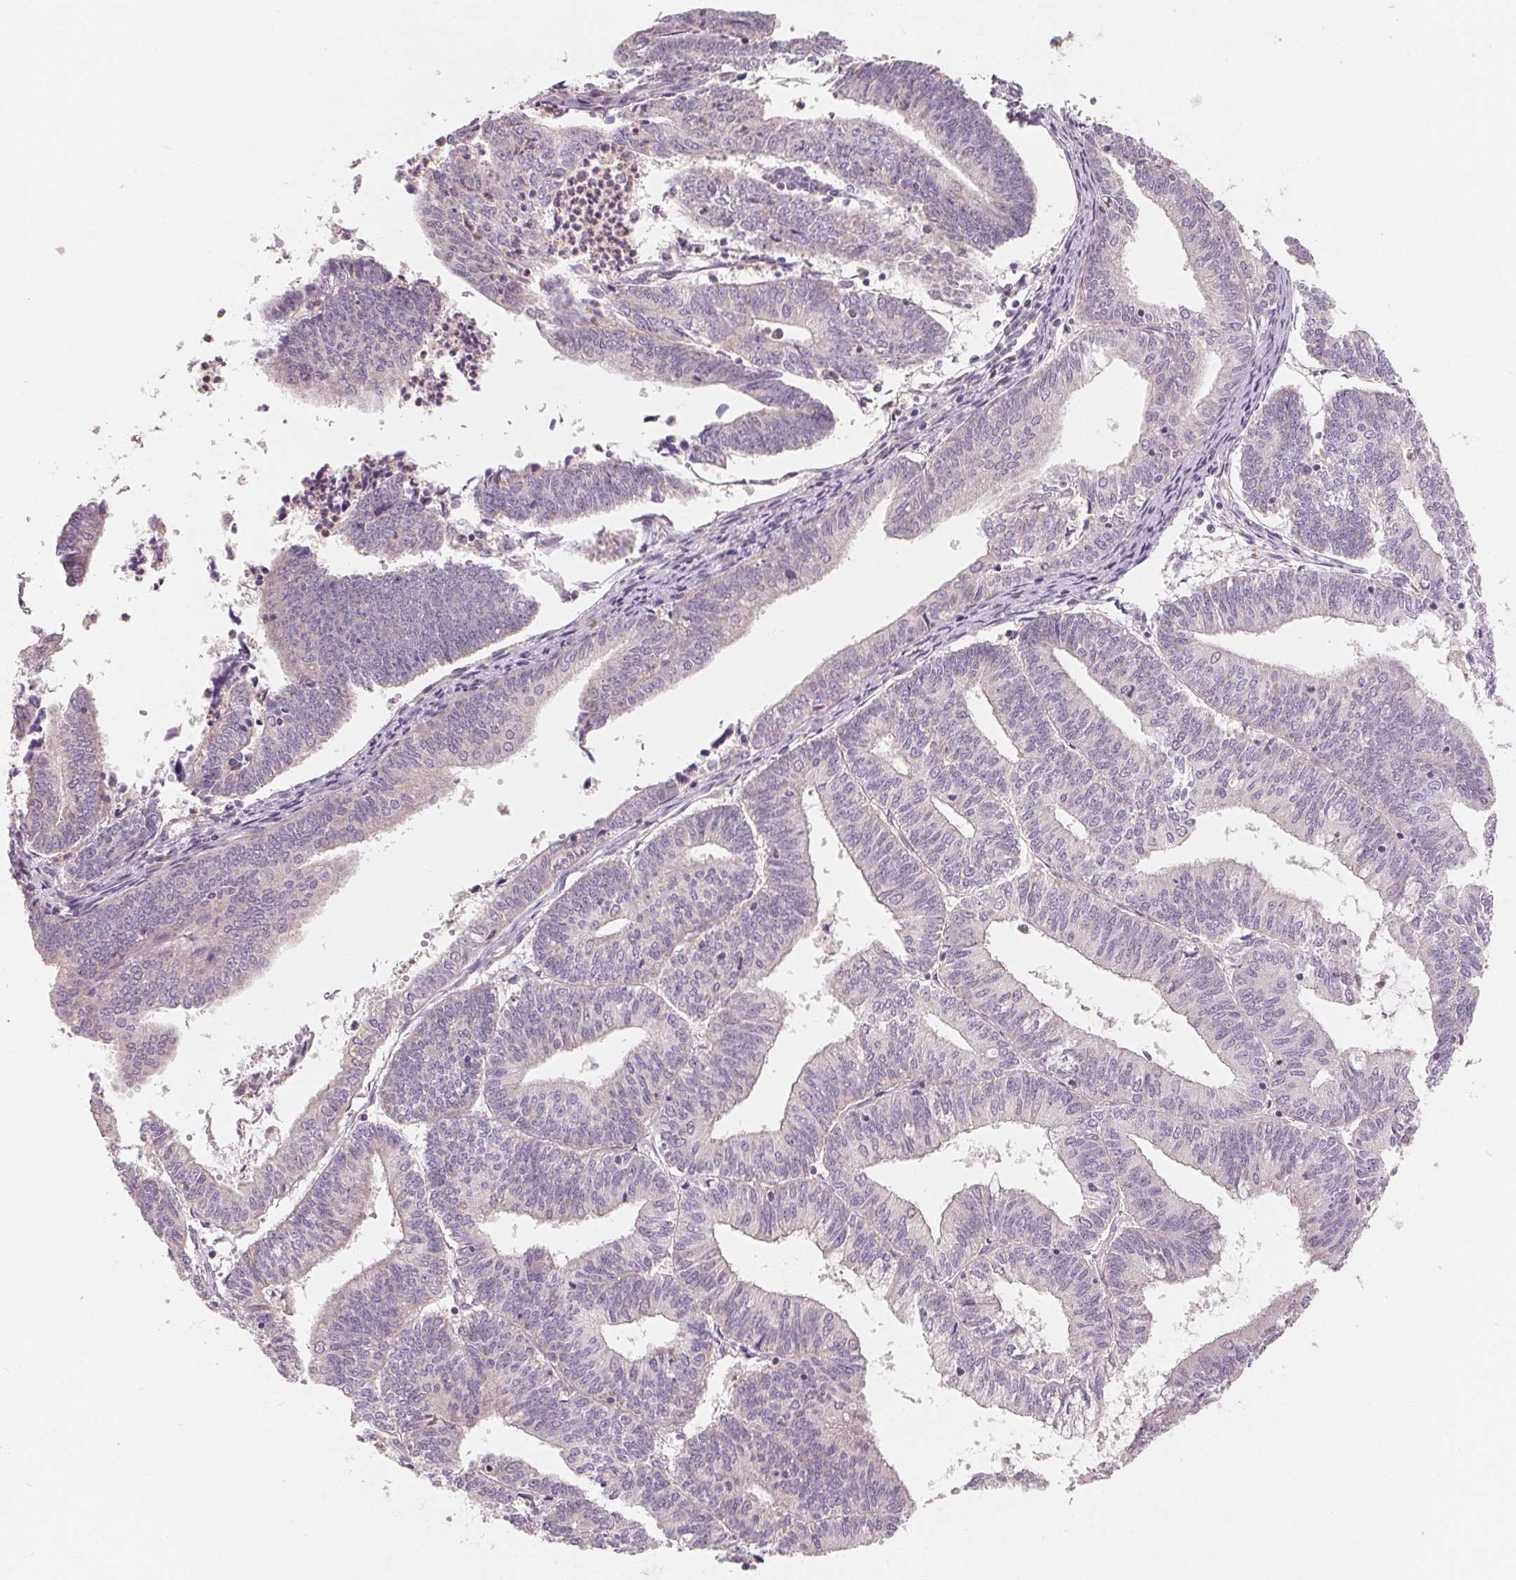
{"staining": {"intensity": "negative", "quantity": "none", "location": "none"}, "tissue": "endometrial cancer", "cell_type": "Tumor cells", "image_type": "cancer", "snomed": [{"axis": "morphology", "description": "Adenocarcinoma, NOS"}, {"axis": "topography", "description": "Endometrium"}], "caption": "This is a micrograph of immunohistochemistry staining of endometrial adenocarcinoma, which shows no staining in tumor cells. (DAB (3,3'-diaminobenzidine) immunohistochemistry (IHC), high magnification).", "gene": "AQP8", "patient": {"sex": "female", "age": 61}}